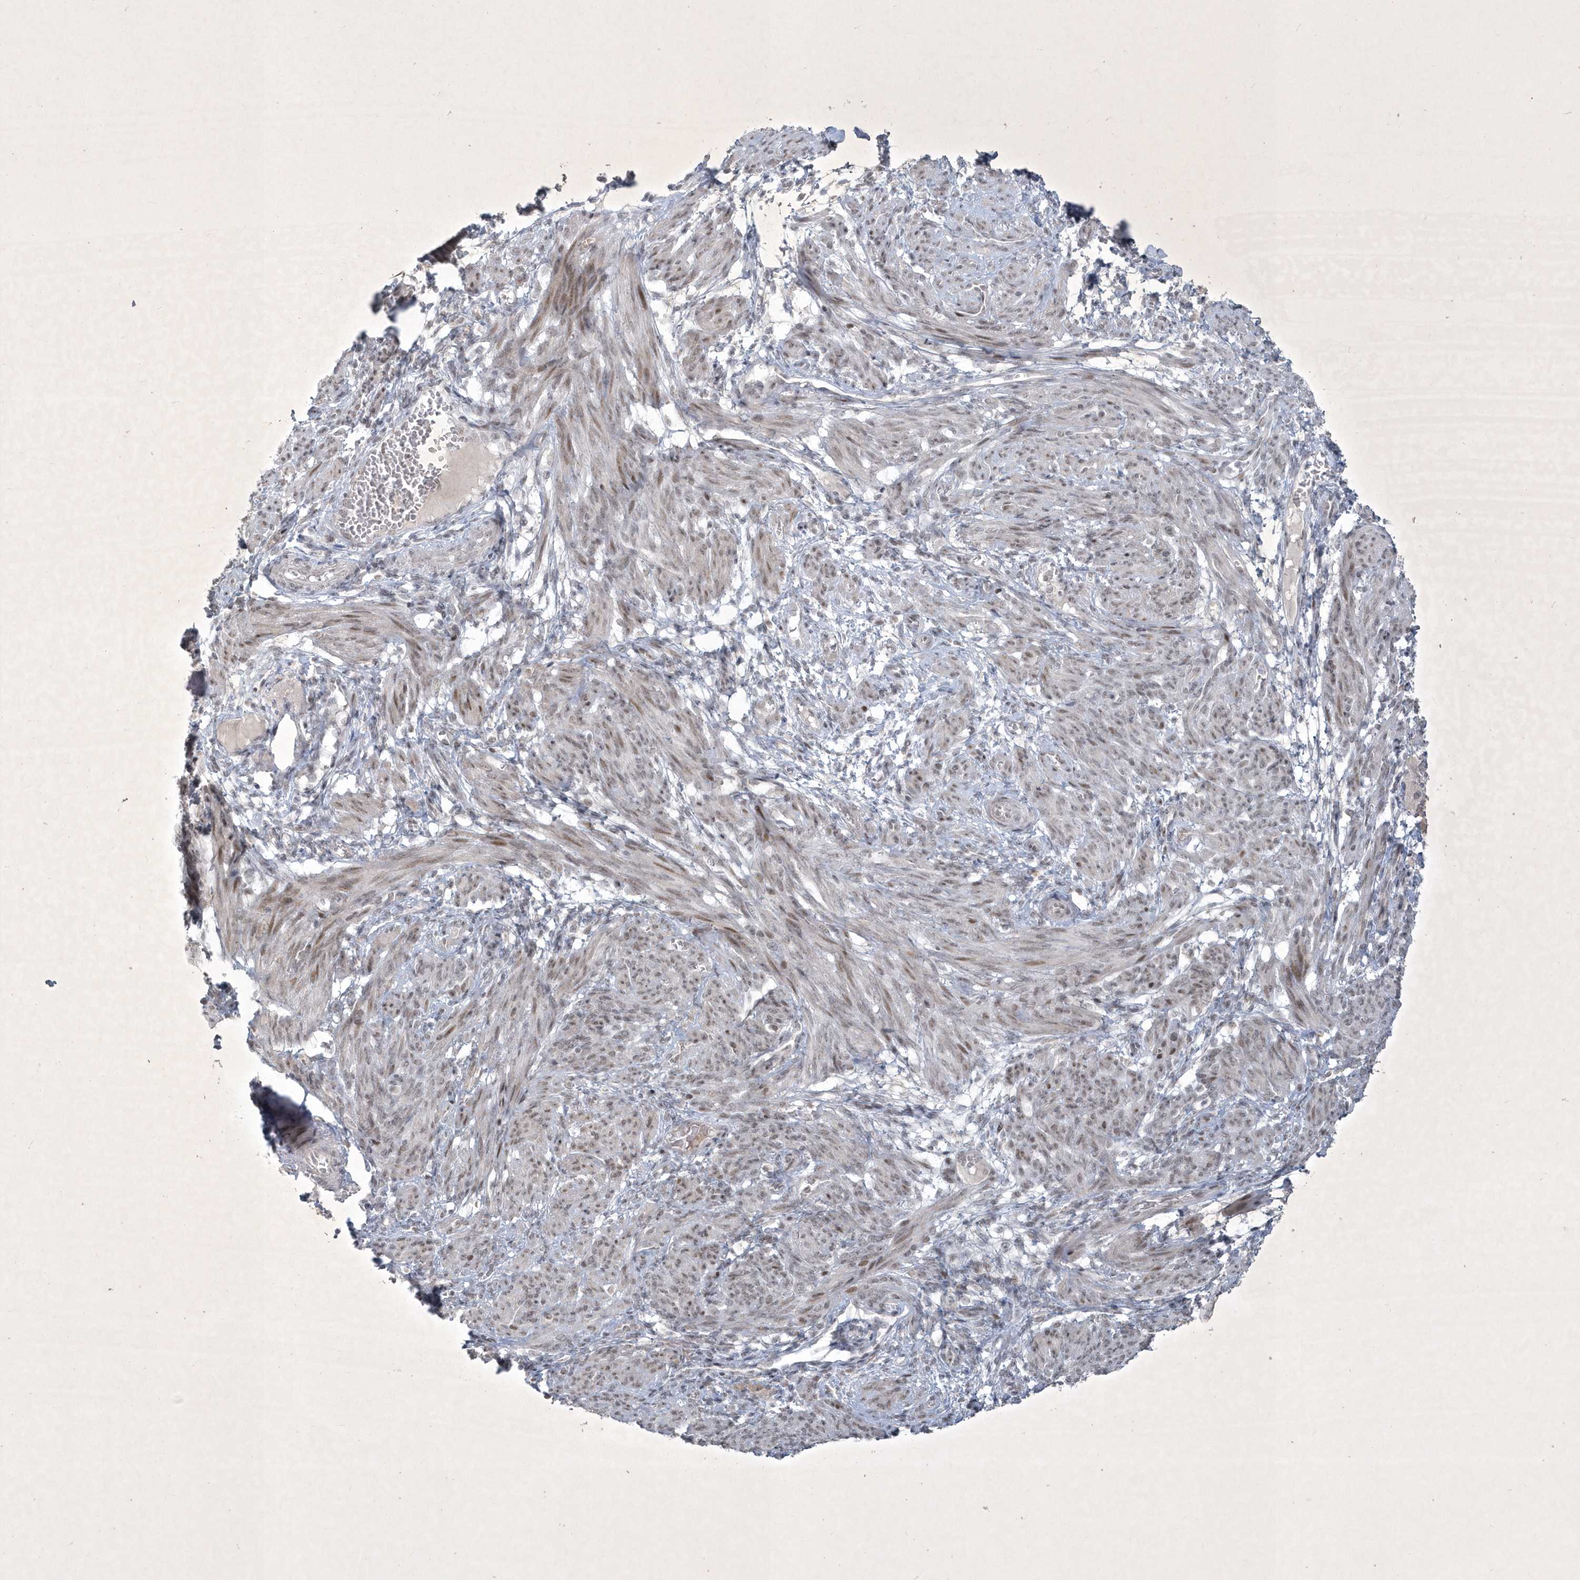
{"staining": {"intensity": "weak", "quantity": ">75%", "location": "nuclear"}, "tissue": "smooth muscle", "cell_type": "Smooth muscle cells", "image_type": "normal", "snomed": [{"axis": "morphology", "description": "Normal tissue, NOS"}, {"axis": "topography", "description": "Smooth muscle"}], "caption": "Protein positivity by immunohistochemistry reveals weak nuclear staining in about >75% of smooth muscle cells in unremarkable smooth muscle.", "gene": "ZBTB9", "patient": {"sex": "female", "age": 39}}